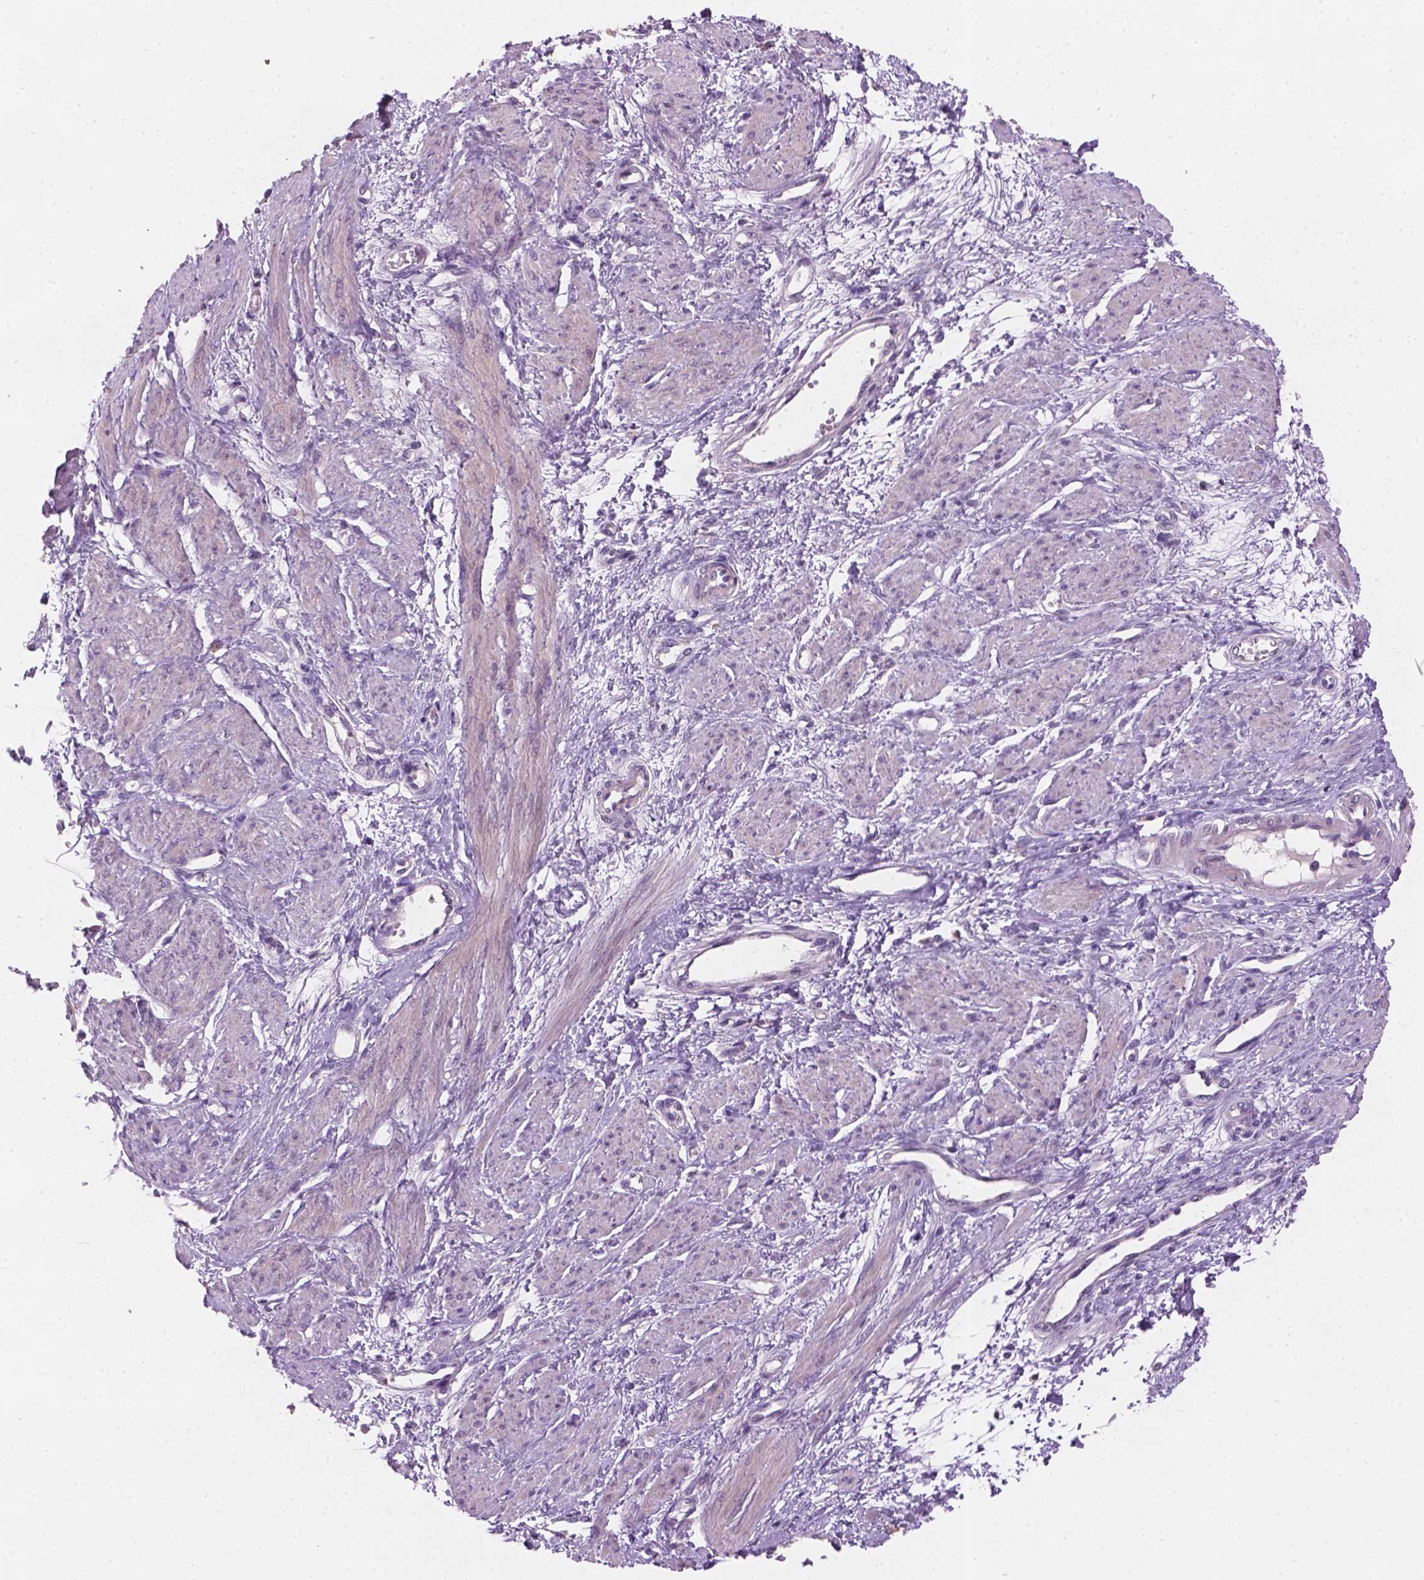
{"staining": {"intensity": "negative", "quantity": "none", "location": "none"}, "tissue": "smooth muscle", "cell_type": "Smooth muscle cells", "image_type": "normal", "snomed": [{"axis": "morphology", "description": "Normal tissue, NOS"}, {"axis": "topography", "description": "Smooth muscle"}, {"axis": "topography", "description": "Uterus"}], "caption": "Immunohistochemistry micrograph of normal smooth muscle: smooth muscle stained with DAB (3,3'-diaminobenzidine) displays no significant protein positivity in smooth muscle cells. The staining was performed using DAB (3,3'-diaminobenzidine) to visualize the protein expression in brown, while the nuclei were stained in blue with hematoxylin (Magnification: 20x).", "gene": "KRT17", "patient": {"sex": "female", "age": 39}}